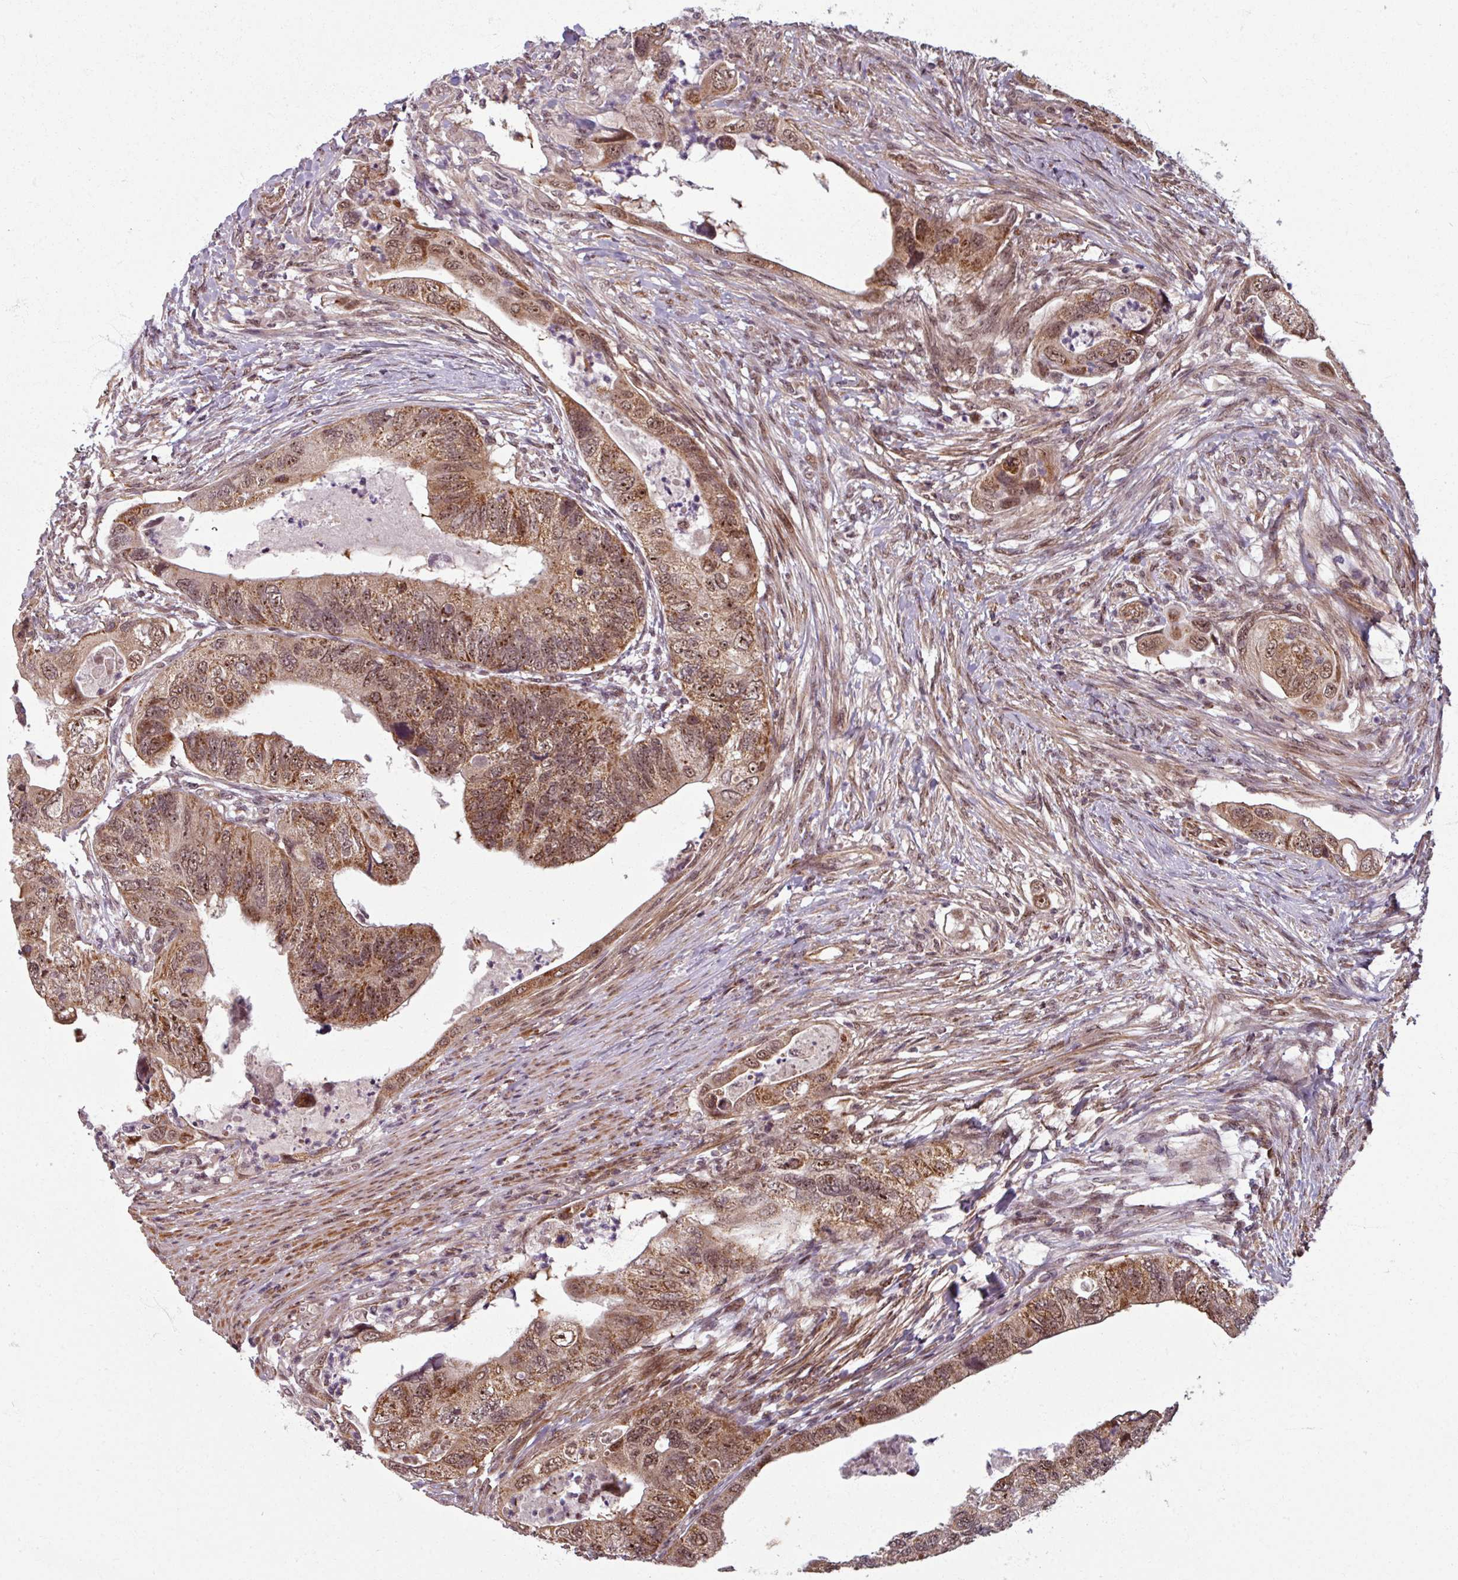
{"staining": {"intensity": "moderate", "quantity": ">75%", "location": "cytoplasmic/membranous,nuclear"}, "tissue": "colorectal cancer", "cell_type": "Tumor cells", "image_type": "cancer", "snomed": [{"axis": "morphology", "description": "Adenocarcinoma, NOS"}, {"axis": "topography", "description": "Rectum"}], "caption": "Immunohistochemistry (IHC) (DAB) staining of human colorectal cancer displays moderate cytoplasmic/membranous and nuclear protein positivity in approximately >75% of tumor cells.", "gene": "SWI5", "patient": {"sex": "male", "age": 63}}